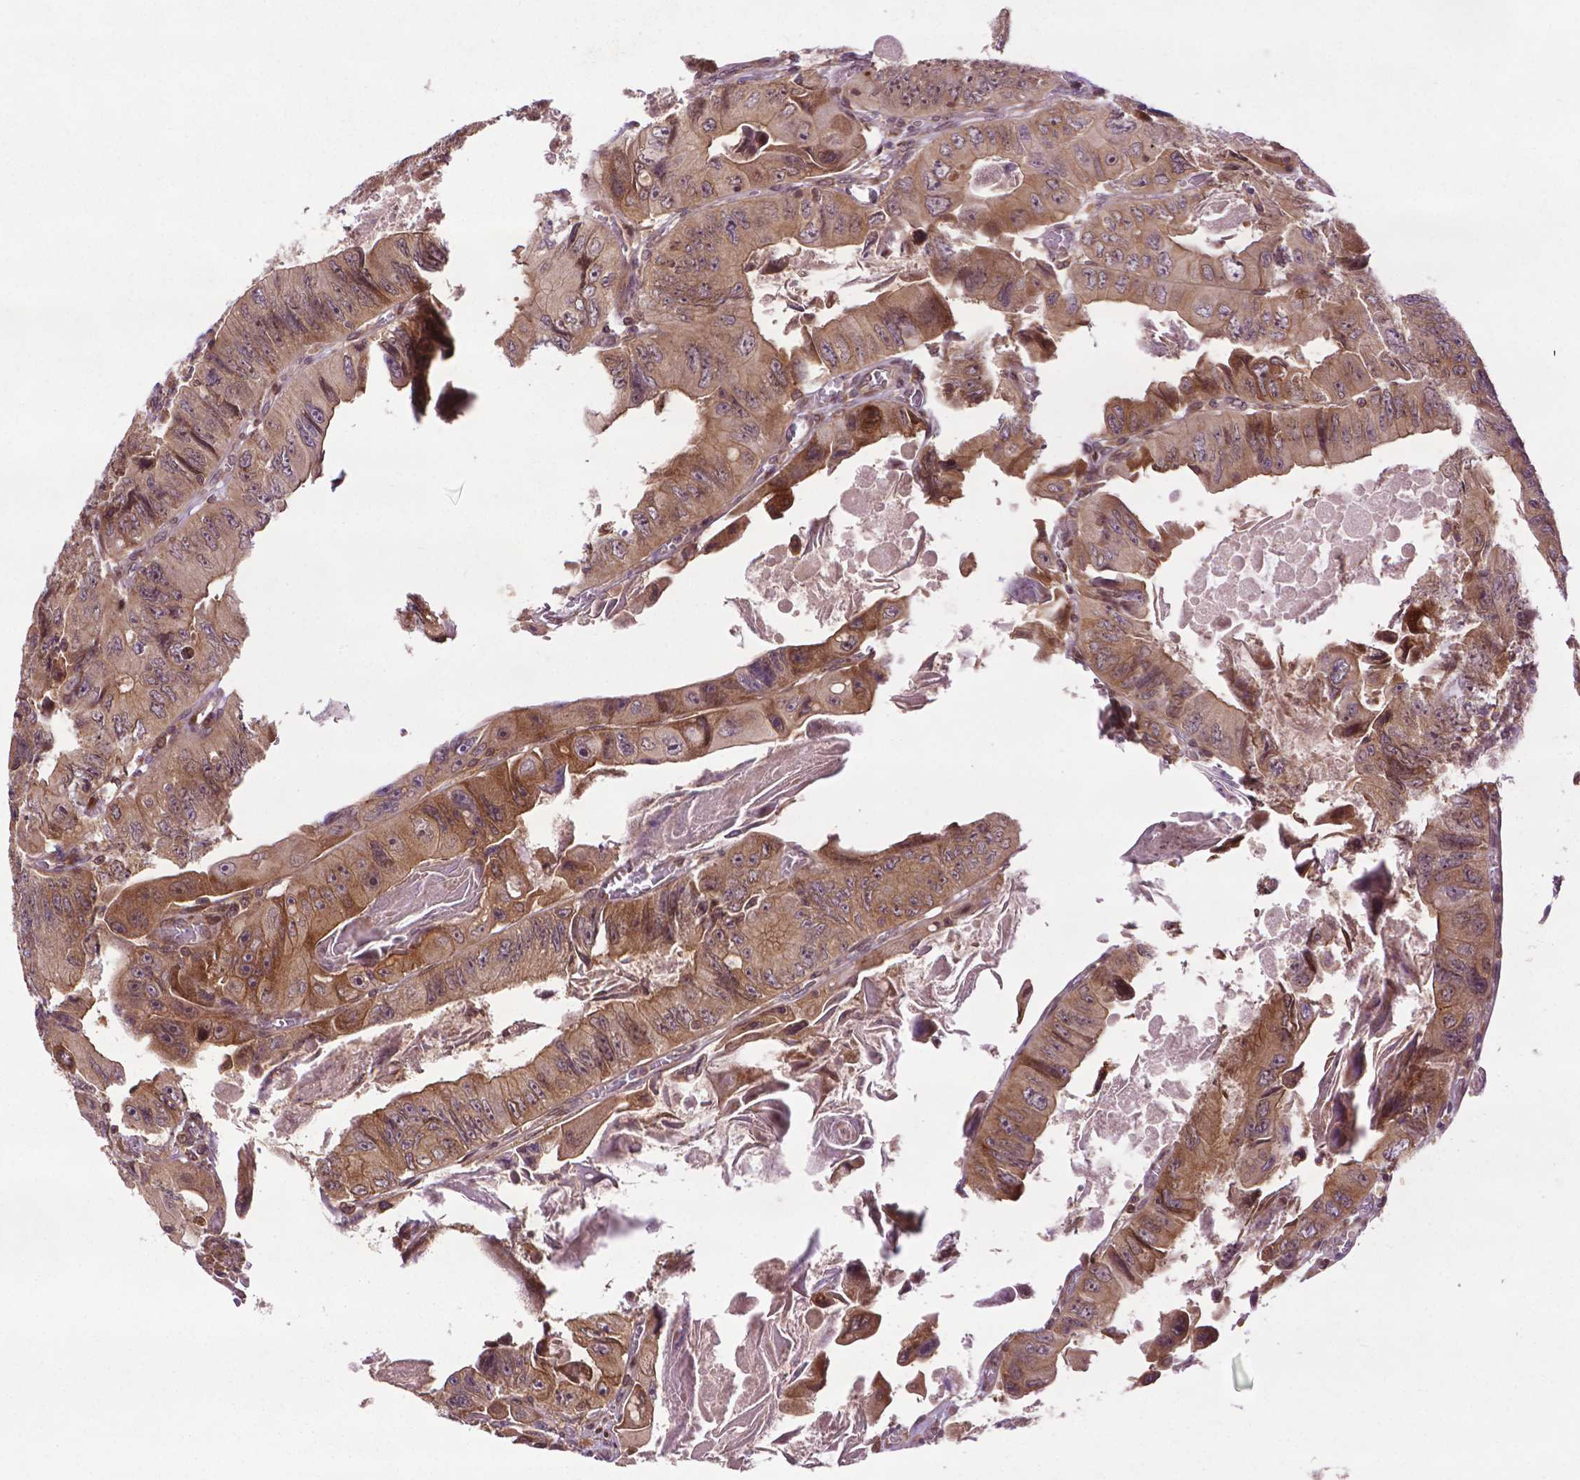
{"staining": {"intensity": "moderate", "quantity": ">75%", "location": "cytoplasmic/membranous,nuclear"}, "tissue": "colorectal cancer", "cell_type": "Tumor cells", "image_type": "cancer", "snomed": [{"axis": "morphology", "description": "Adenocarcinoma, NOS"}, {"axis": "topography", "description": "Colon"}], "caption": "Adenocarcinoma (colorectal) stained with a protein marker shows moderate staining in tumor cells.", "gene": "TMX2", "patient": {"sex": "female", "age": 84}}